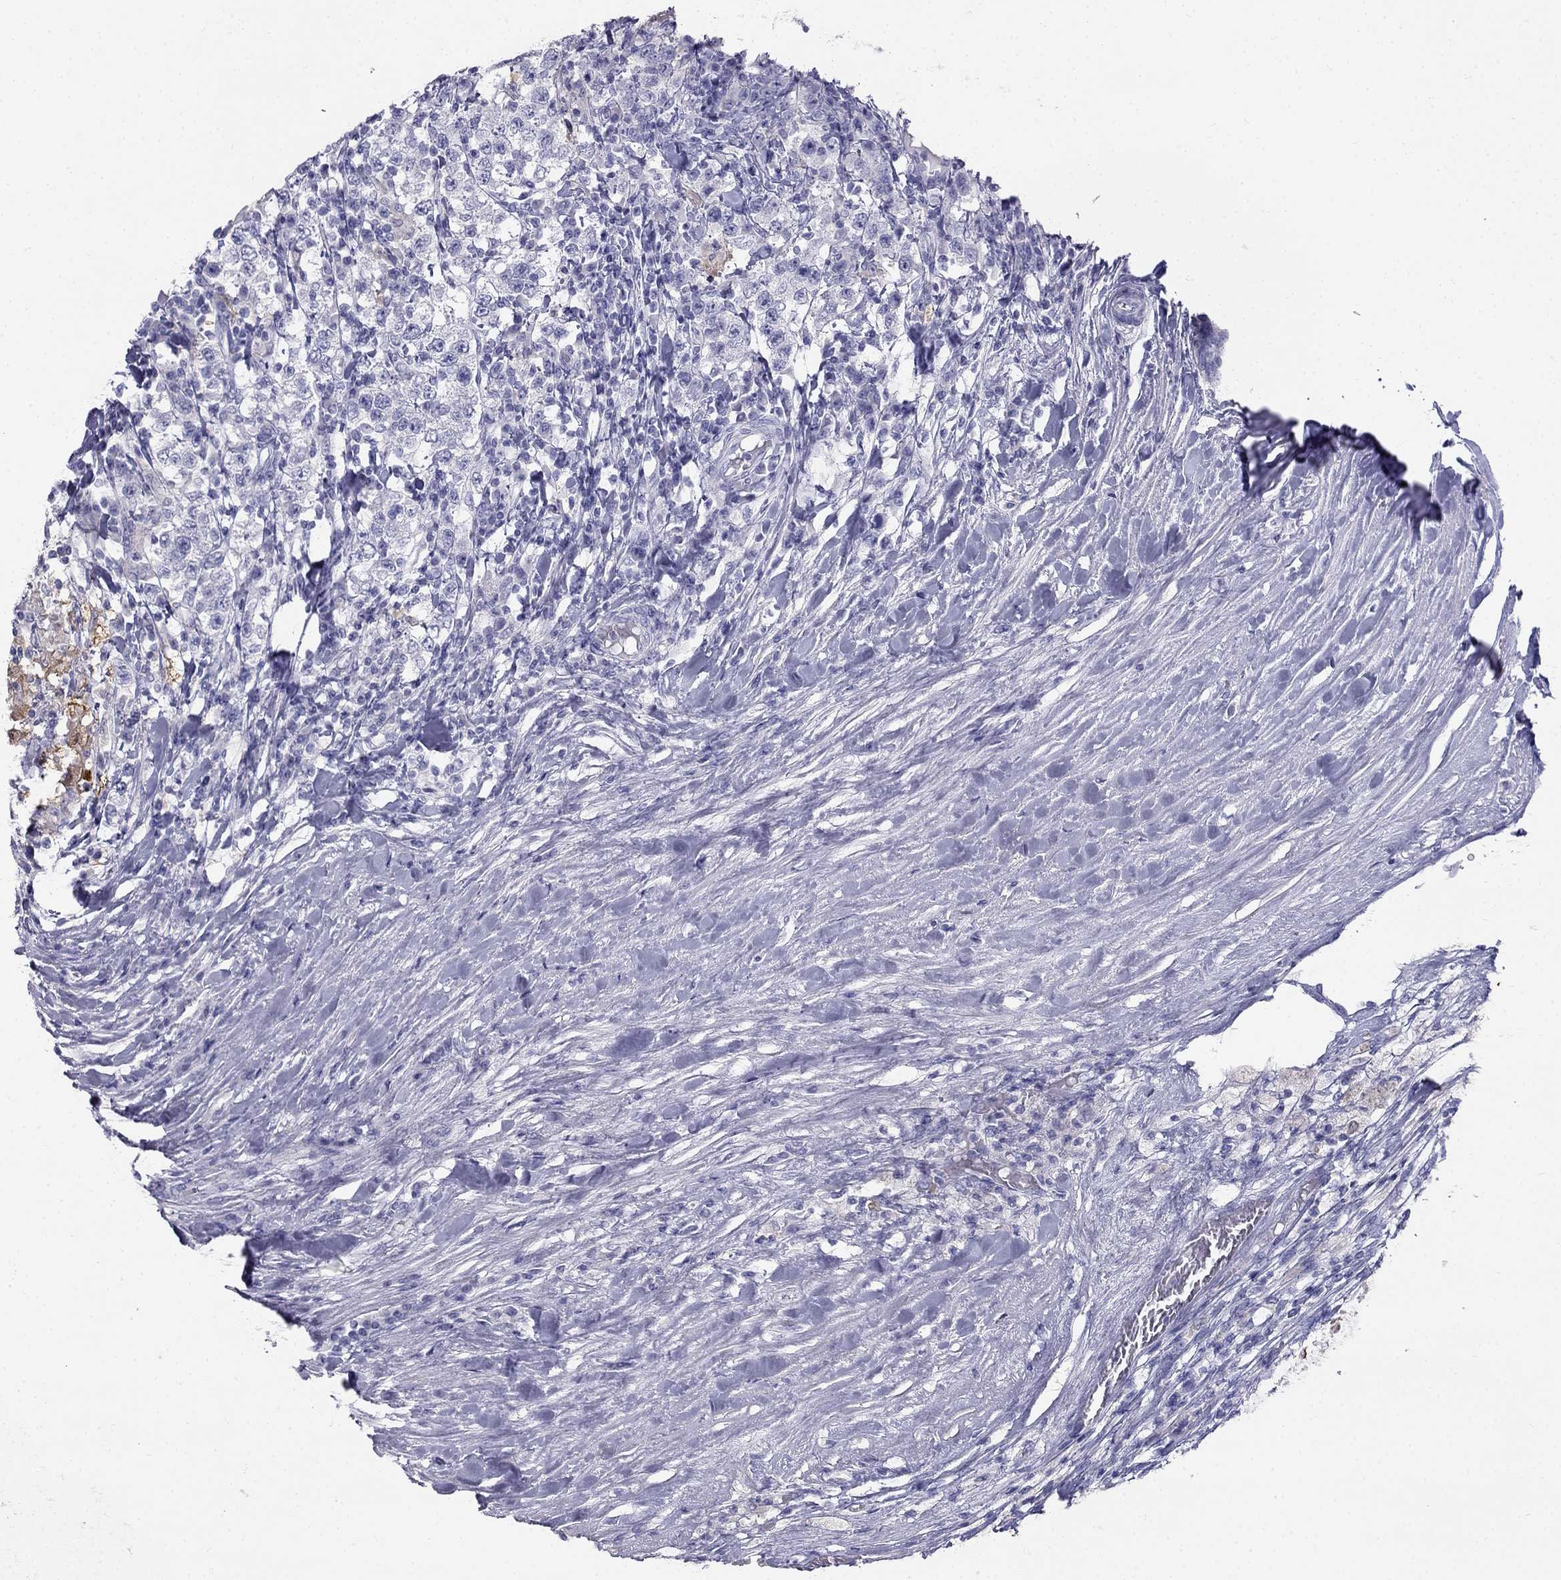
{"staining": {"intensity": "strong", "quantity": "<25%", "location": "cytoplasmic/membranous"}, "tissue": "testis cancer", "cell_type": "Tumor cells", "image_type": "cancer", "snomed": [{"axis": "morphology", "description": "Seminoma, NOS"}, {"axis": "morphology", "description": "Carcinoma, Embryonal, NOS"}, {"axis": "topography", "description": "Testis"}], "caption": "Seminoma (testis) stained for a protein reveals strong cytoplasmic/membranous positivity in tumor cells.", "gene": "RFLNA", "patient": {"sex": "male", "age": 41}}